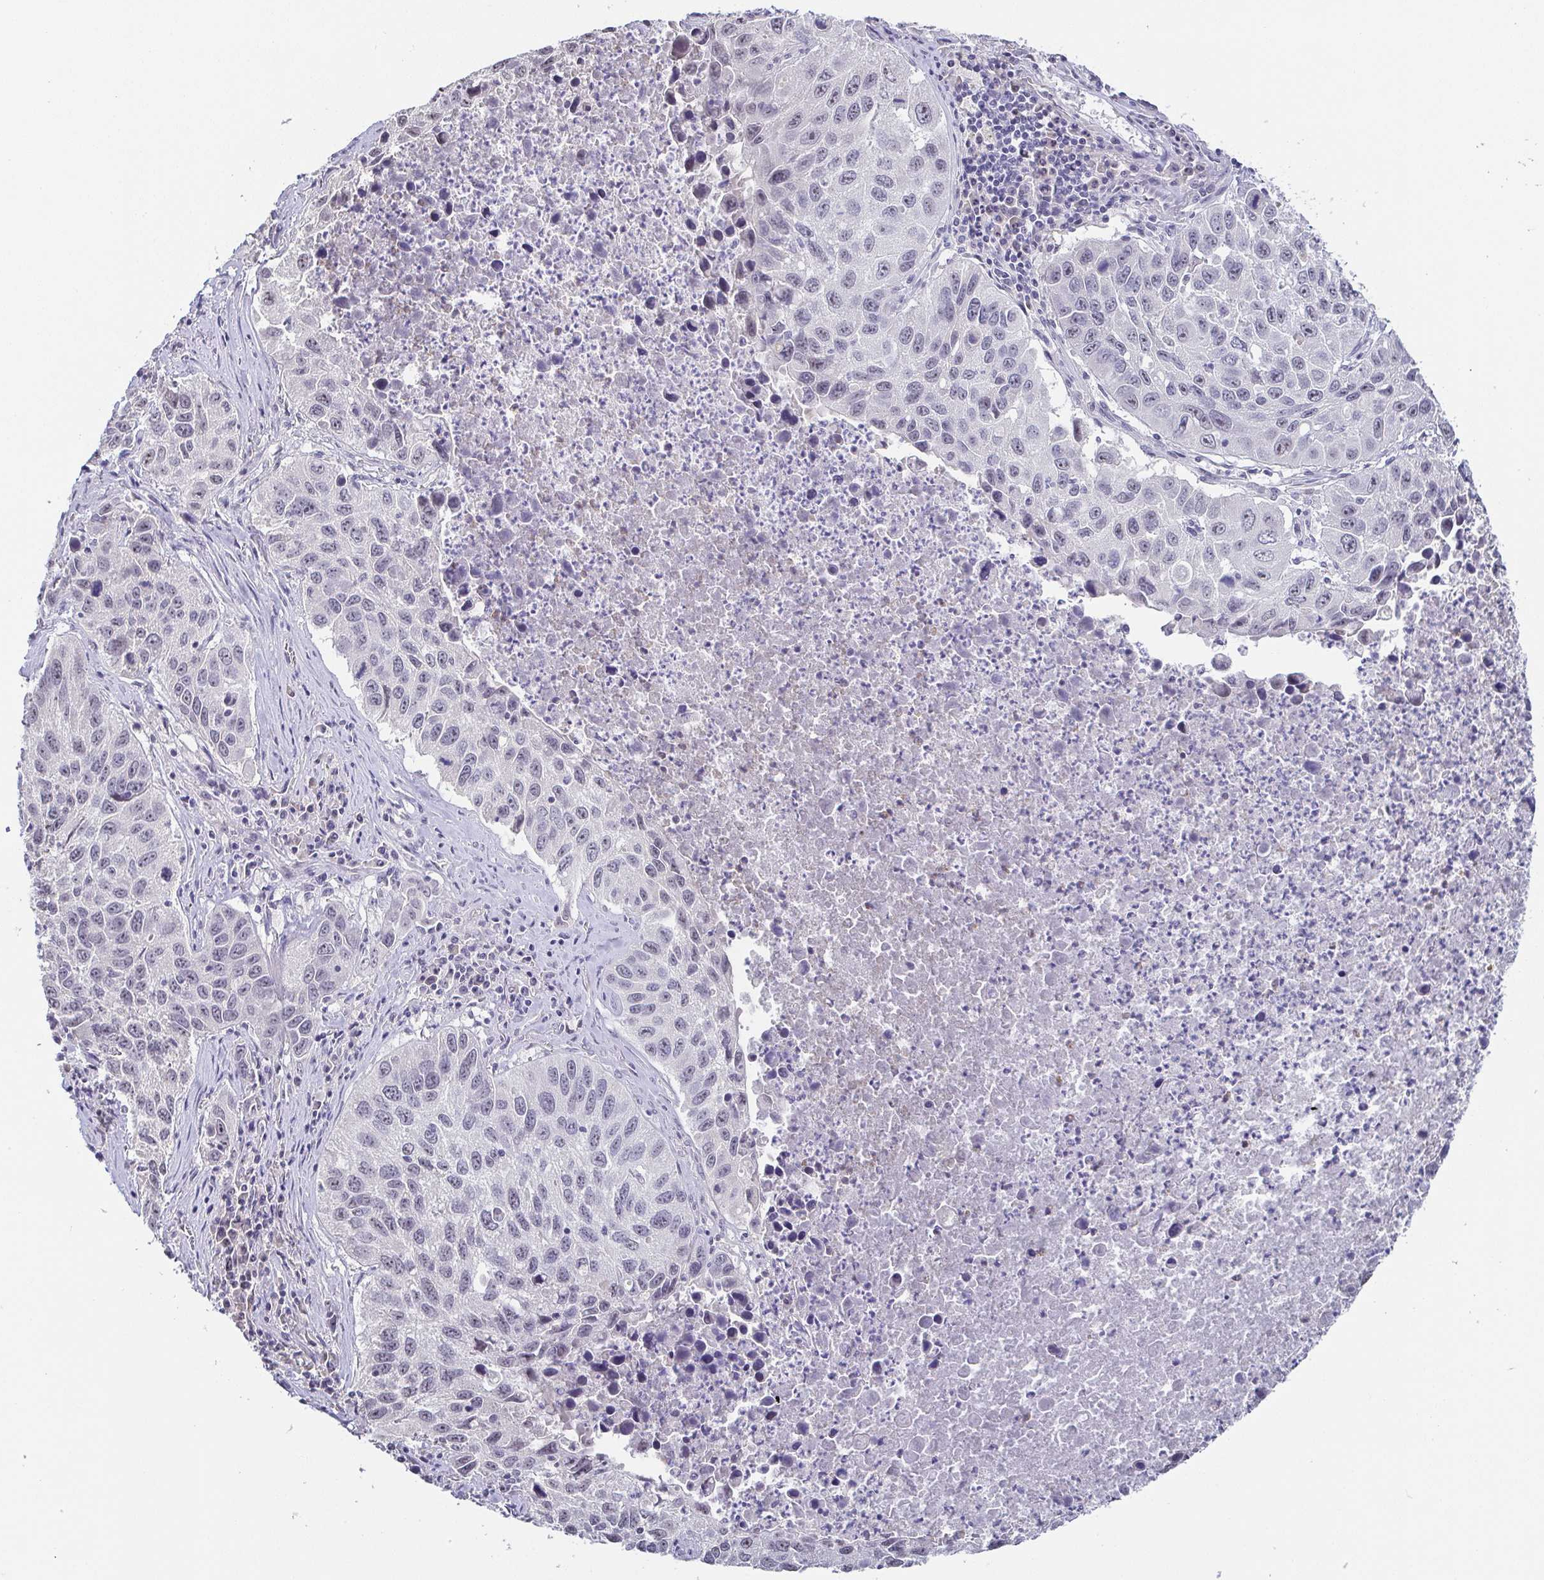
{"staining": {"intensity": "negative", "quantity": "none", "location": "none"}, "tissue": "lung cancer", "cell_type": "Tumor cells", "image_type": "cancer", "snomed": [{"axis": "morphology", "description": "Squamous cell carcinoma, NOS"}, {"axis": "topography", "description": "Lung"}], "caption": "A photomicrograph of human lung squamous cell carcinoma is negative for staining in tumor cells.", "gene": "NEFH", "patient": {"sex": "female", "age": 61}}